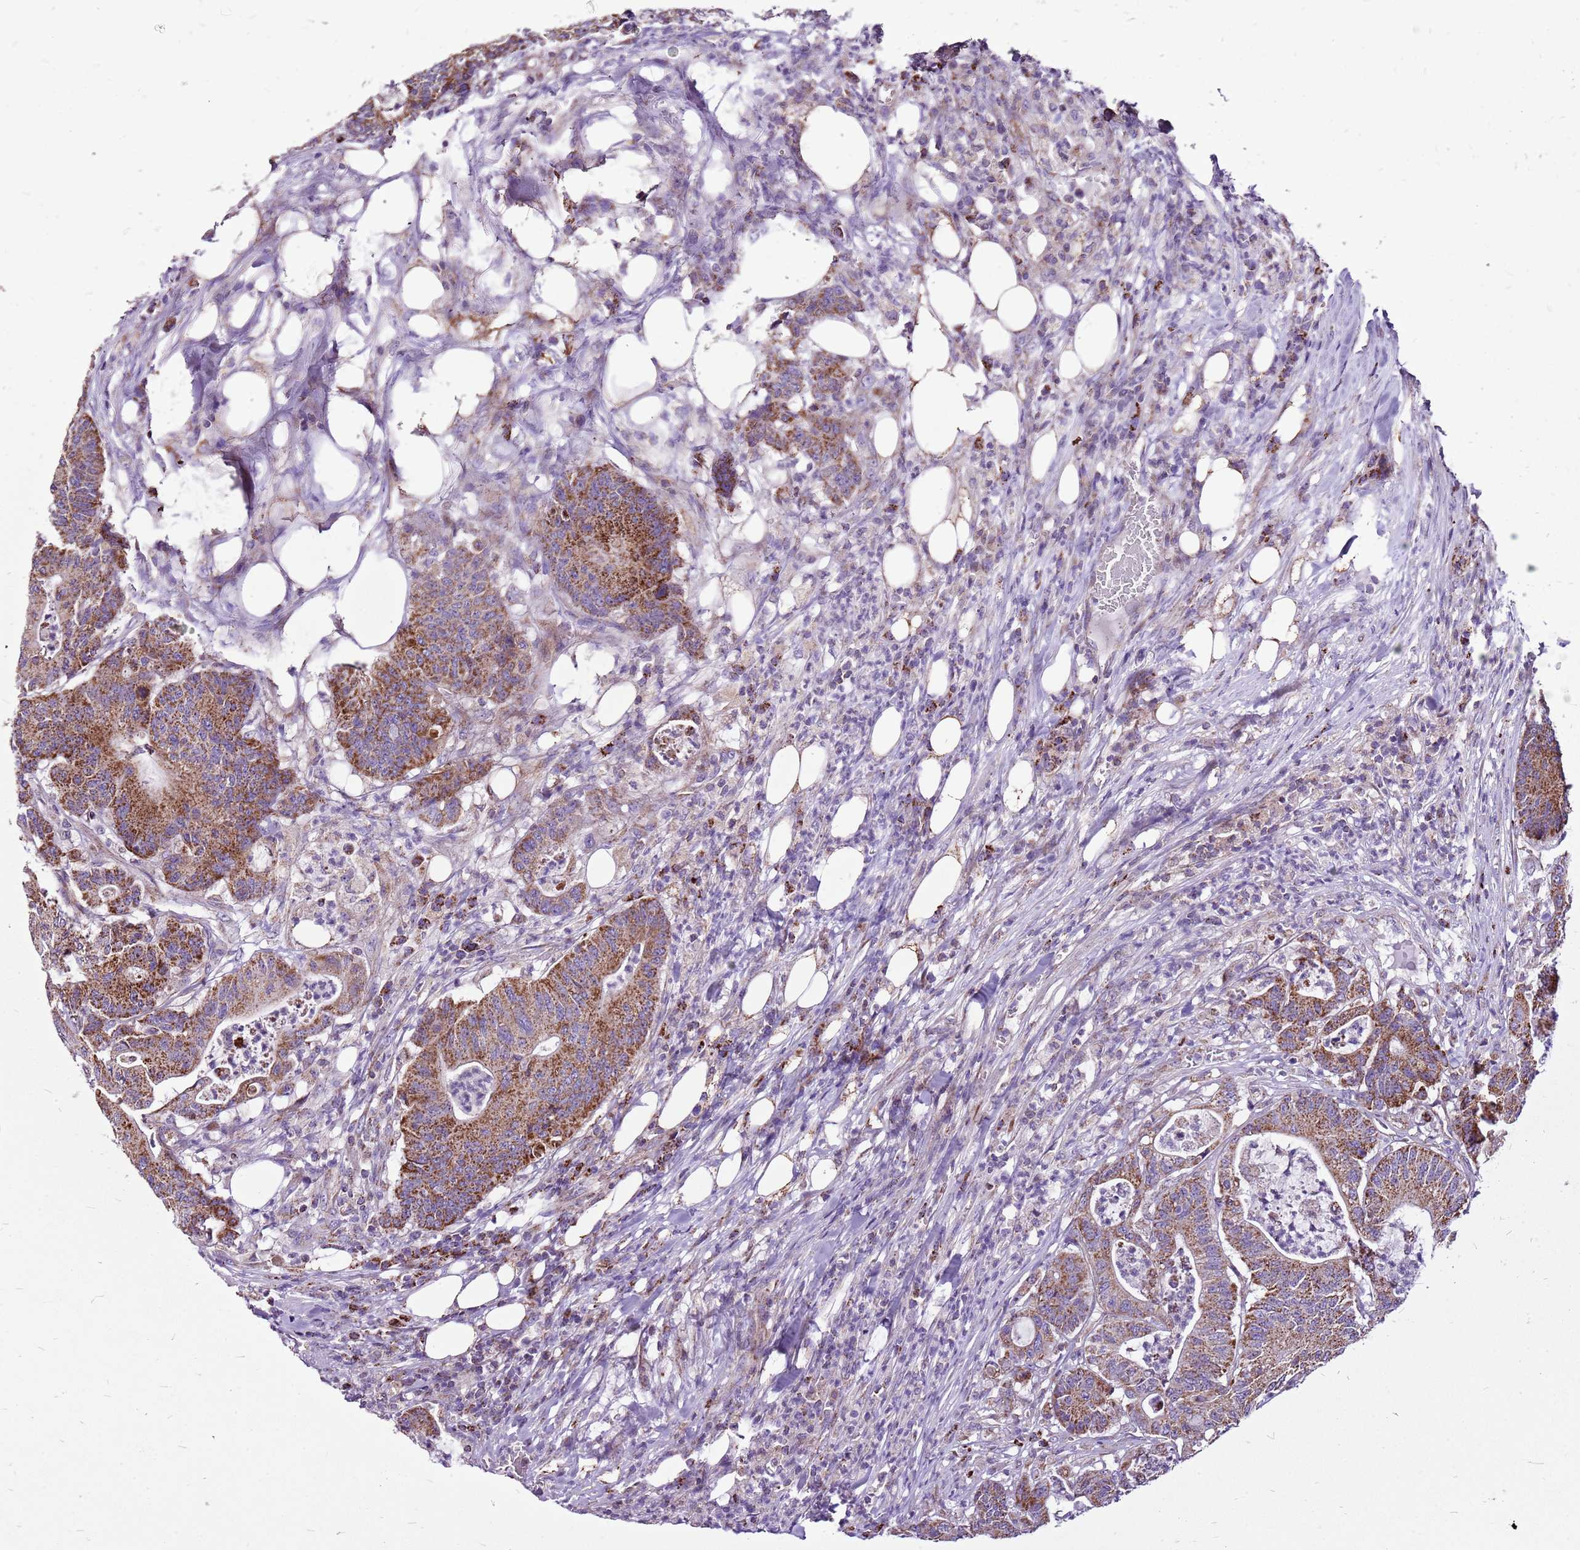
{"staining": {"intensity": "moderate", "quantity": ">75%", "location": "cytoplasmic/membranous"}, "tissue": "colorectal cancer", "cell_type": "Tumor cells", "image_type": "cancer", "snomed": [{"axis": "morphology", "description": "Adenocarcinoma, NOS"}, {"axis": "topography", "description": "Colon"}], "caption": "Human colorectal cancer (adenocarcinoma) stained for a protein (brown) displays moderate cytoplasmic/membranous positive staining in about >75% of tumor cells.", "gene": "GCDH", "patient": {"sex": "female", "age": 84}}